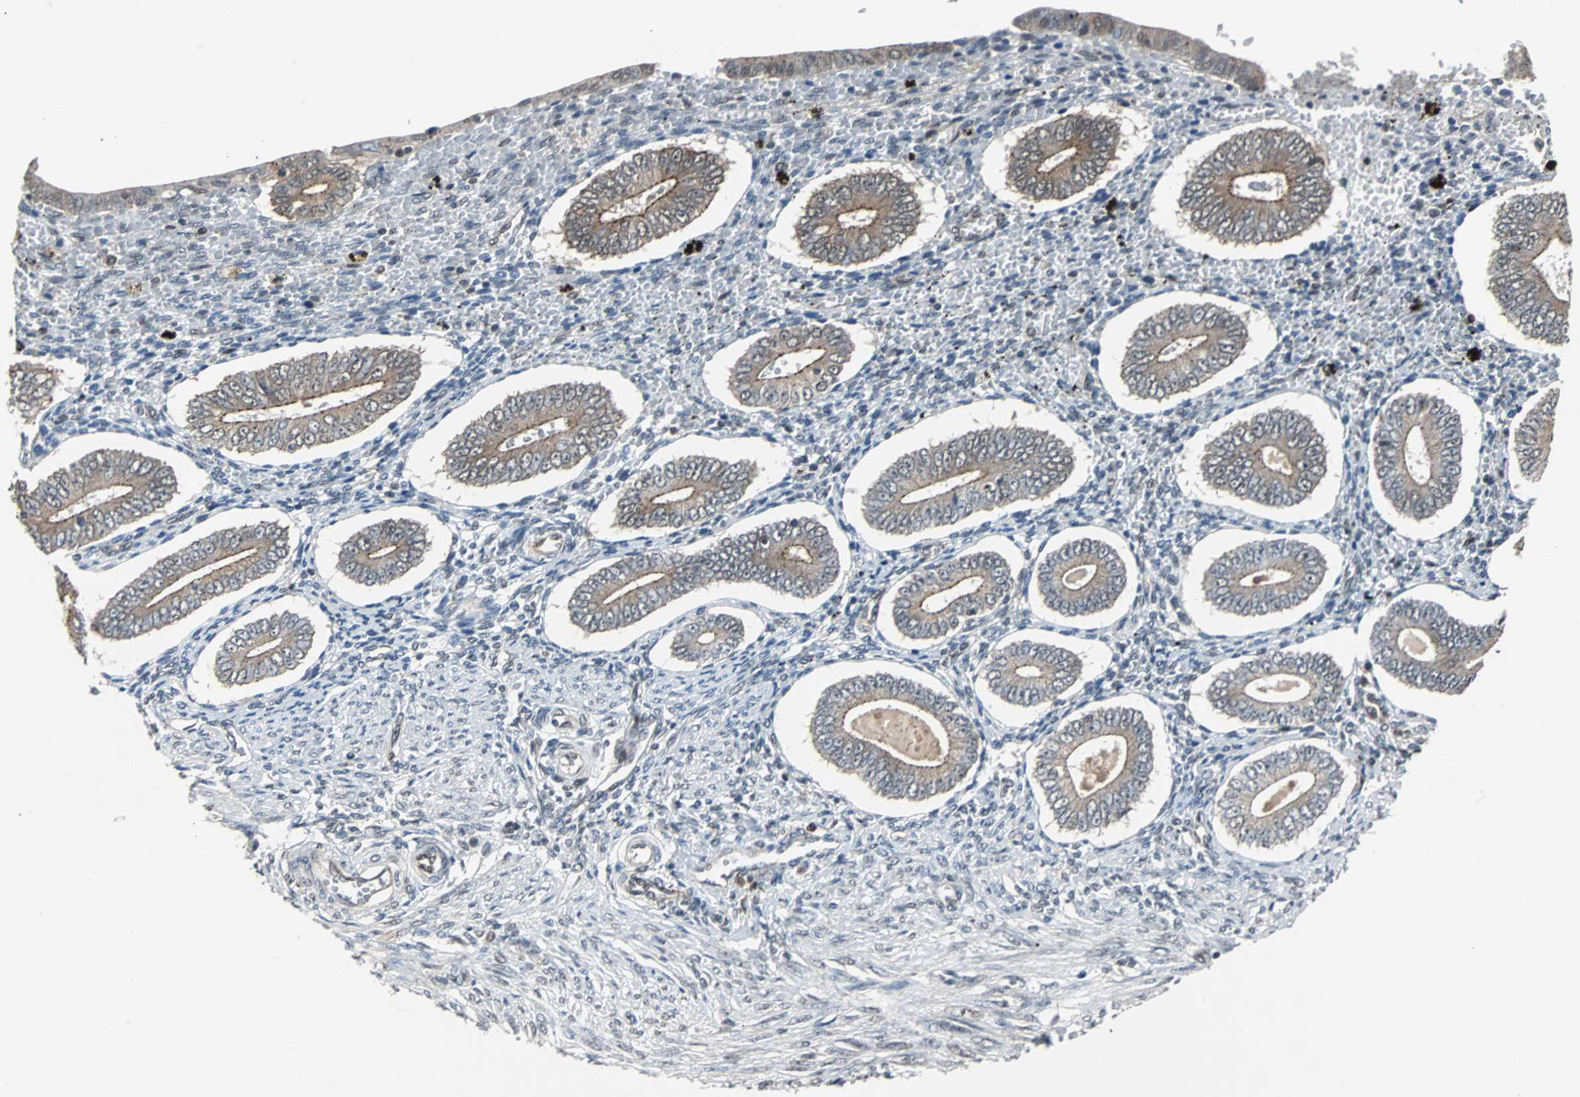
{"staining": {"intensity": "negative", "quantity": "none", "location": "none"}, "tissue": "endometrium", "cell_type": "Cells in endometrial stroma", "image_type": "normal", "snomed": [{"axis": "morphology", "description": "Normal tissue, NOS"}, {"axis": "topography", "description": "Endometrium"}], "caption": "Cells in endometrial stroma are negative for protein expression in unremarkable human endometrium. (Brightfield microscopy of DAB (3,3'-diaminobenzidine) immunohistochemistry (IHC) at high magnification).", "gene": "LSR", "patient": {"sex": "female", "age": 42}}